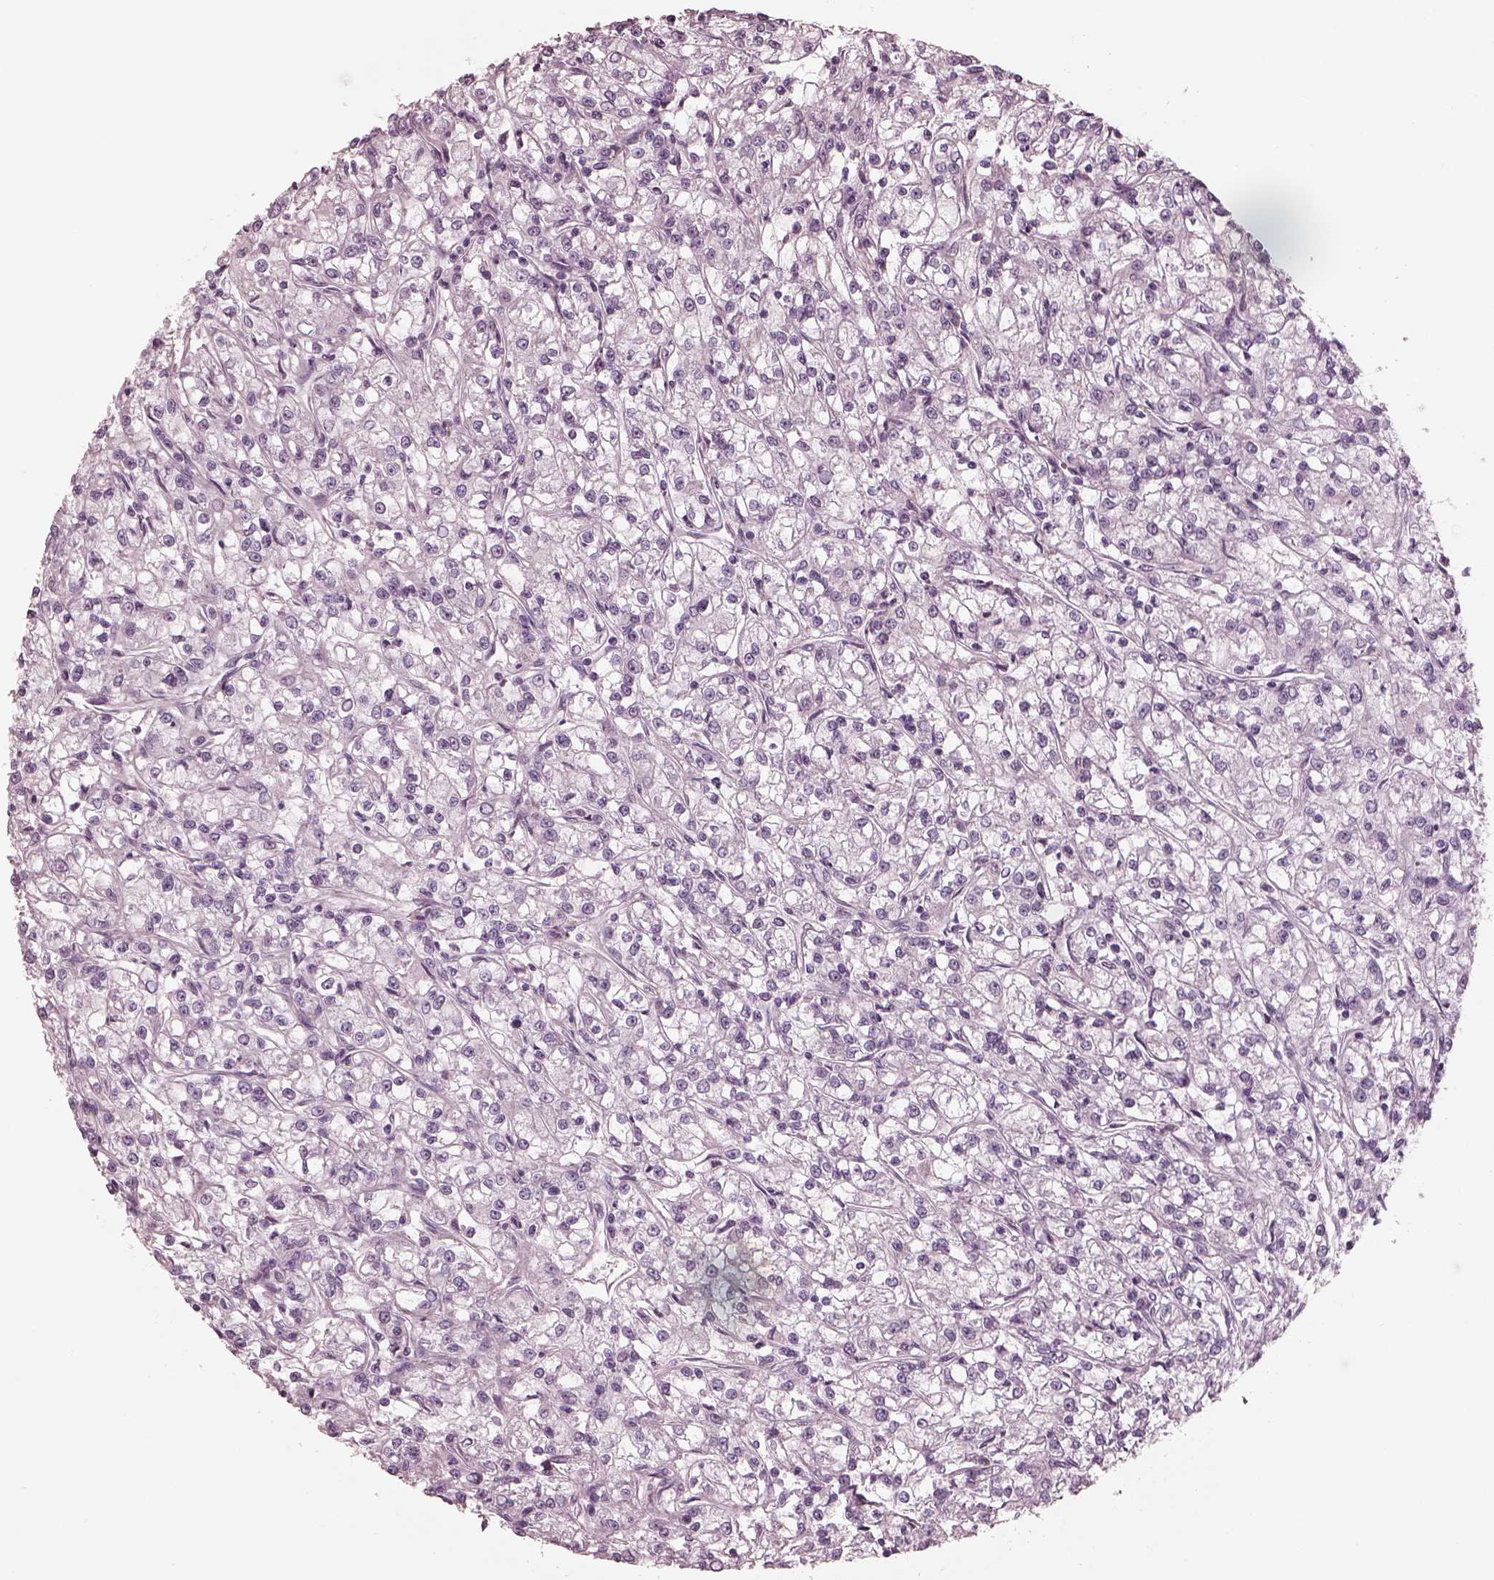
{"staining": {"intensity": "negative", "quantity": "none", "location": "none"}, "tissue": "renal cancer", "cell_type": "Tumor cells", "image_type": "cancer", "snomed": [{"axis": "morphology", "description": "Adenocarcinoma, NOS"}, {"axis": "topography", "description": "Kidney"}], "caption": "Protein analysis of adenocarcinoma (renal) displays no significant positivity in tumor cells.", "gene": "CADM2", "patient": {"sex": "female", "age": 59}}